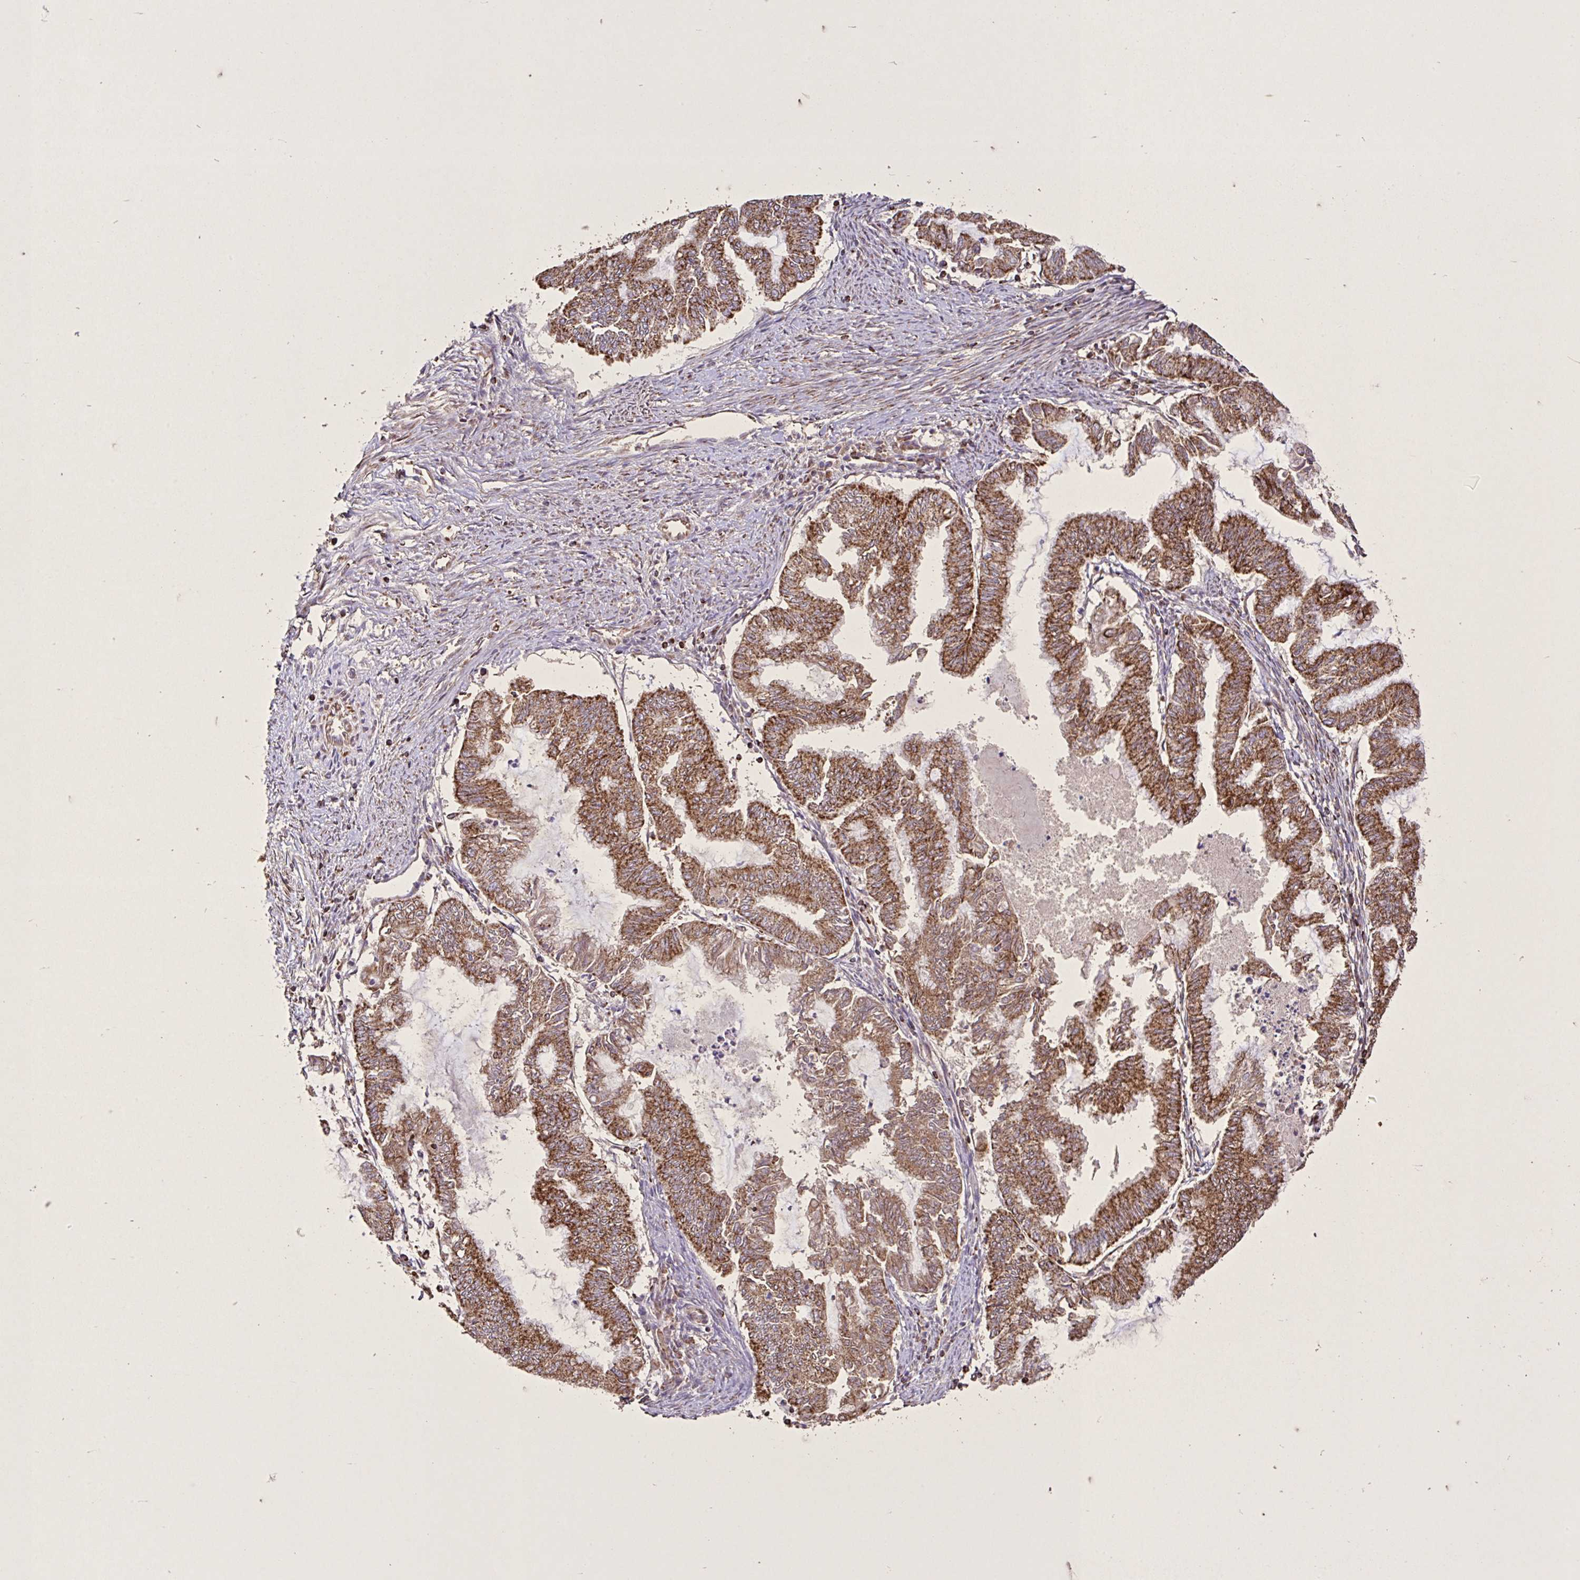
{"staining": {"intensity": "moderate", "quantity": ">75%", "location": "cytoplasmic/membranous"}, "tissue": "endometrial cancer", "cell_type": "Tumor cells", "image_type": "cancer", "snomed": [{"axis": "morphology", "description": "Adenocarcinoma, NOS"}, {"axis": "topography", "description": "Endometrium"}], "caption": "Endometrial cancer stained with a brown dye exhibits moderate cytoplasmic/membranous positive staining in approximately >75% of tumor cells.", "gene": "AGK", "patient": {"sex": "female", "age": 79}}